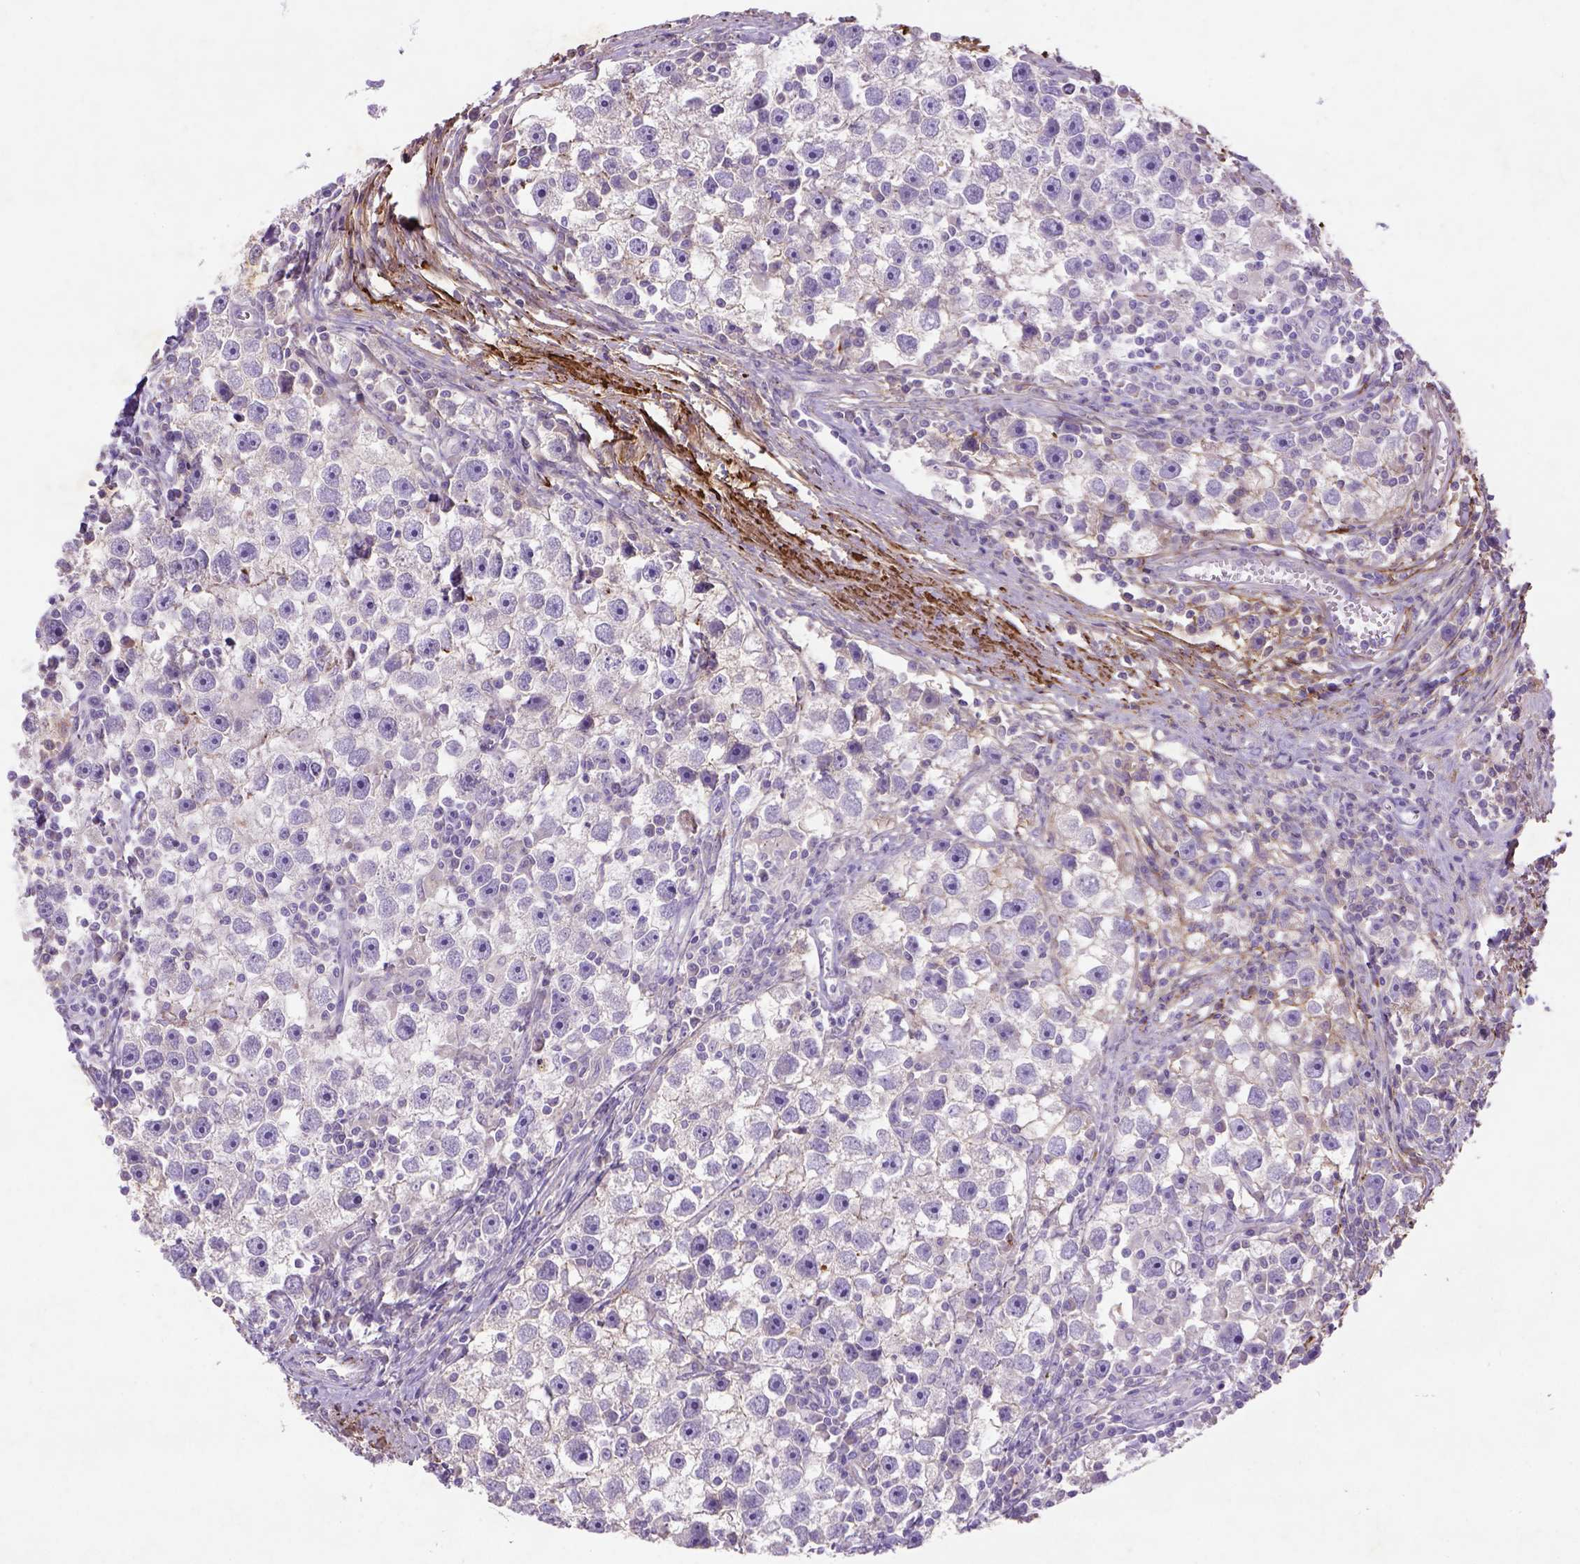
{"staining": {"intensity": "negative", "quantity": "none", "location": "none"}, "tissue": "testis cancer", "cell_type": "Tumor cells", "image_type": "cancer", "snomed": [{"axis": "morphology", "description": "Seminoma, NOS"}, {"axis": "topography", "description": "Testis"}], "caption": "This micrograph is of testis cancer stained with immunohistochemistry to label a protein in brown with the nuclei are counter-stained blue. There is no staining in tumor cells.", "gene": "NUDT2", "patient": {"sex": "male", "age": 30}}